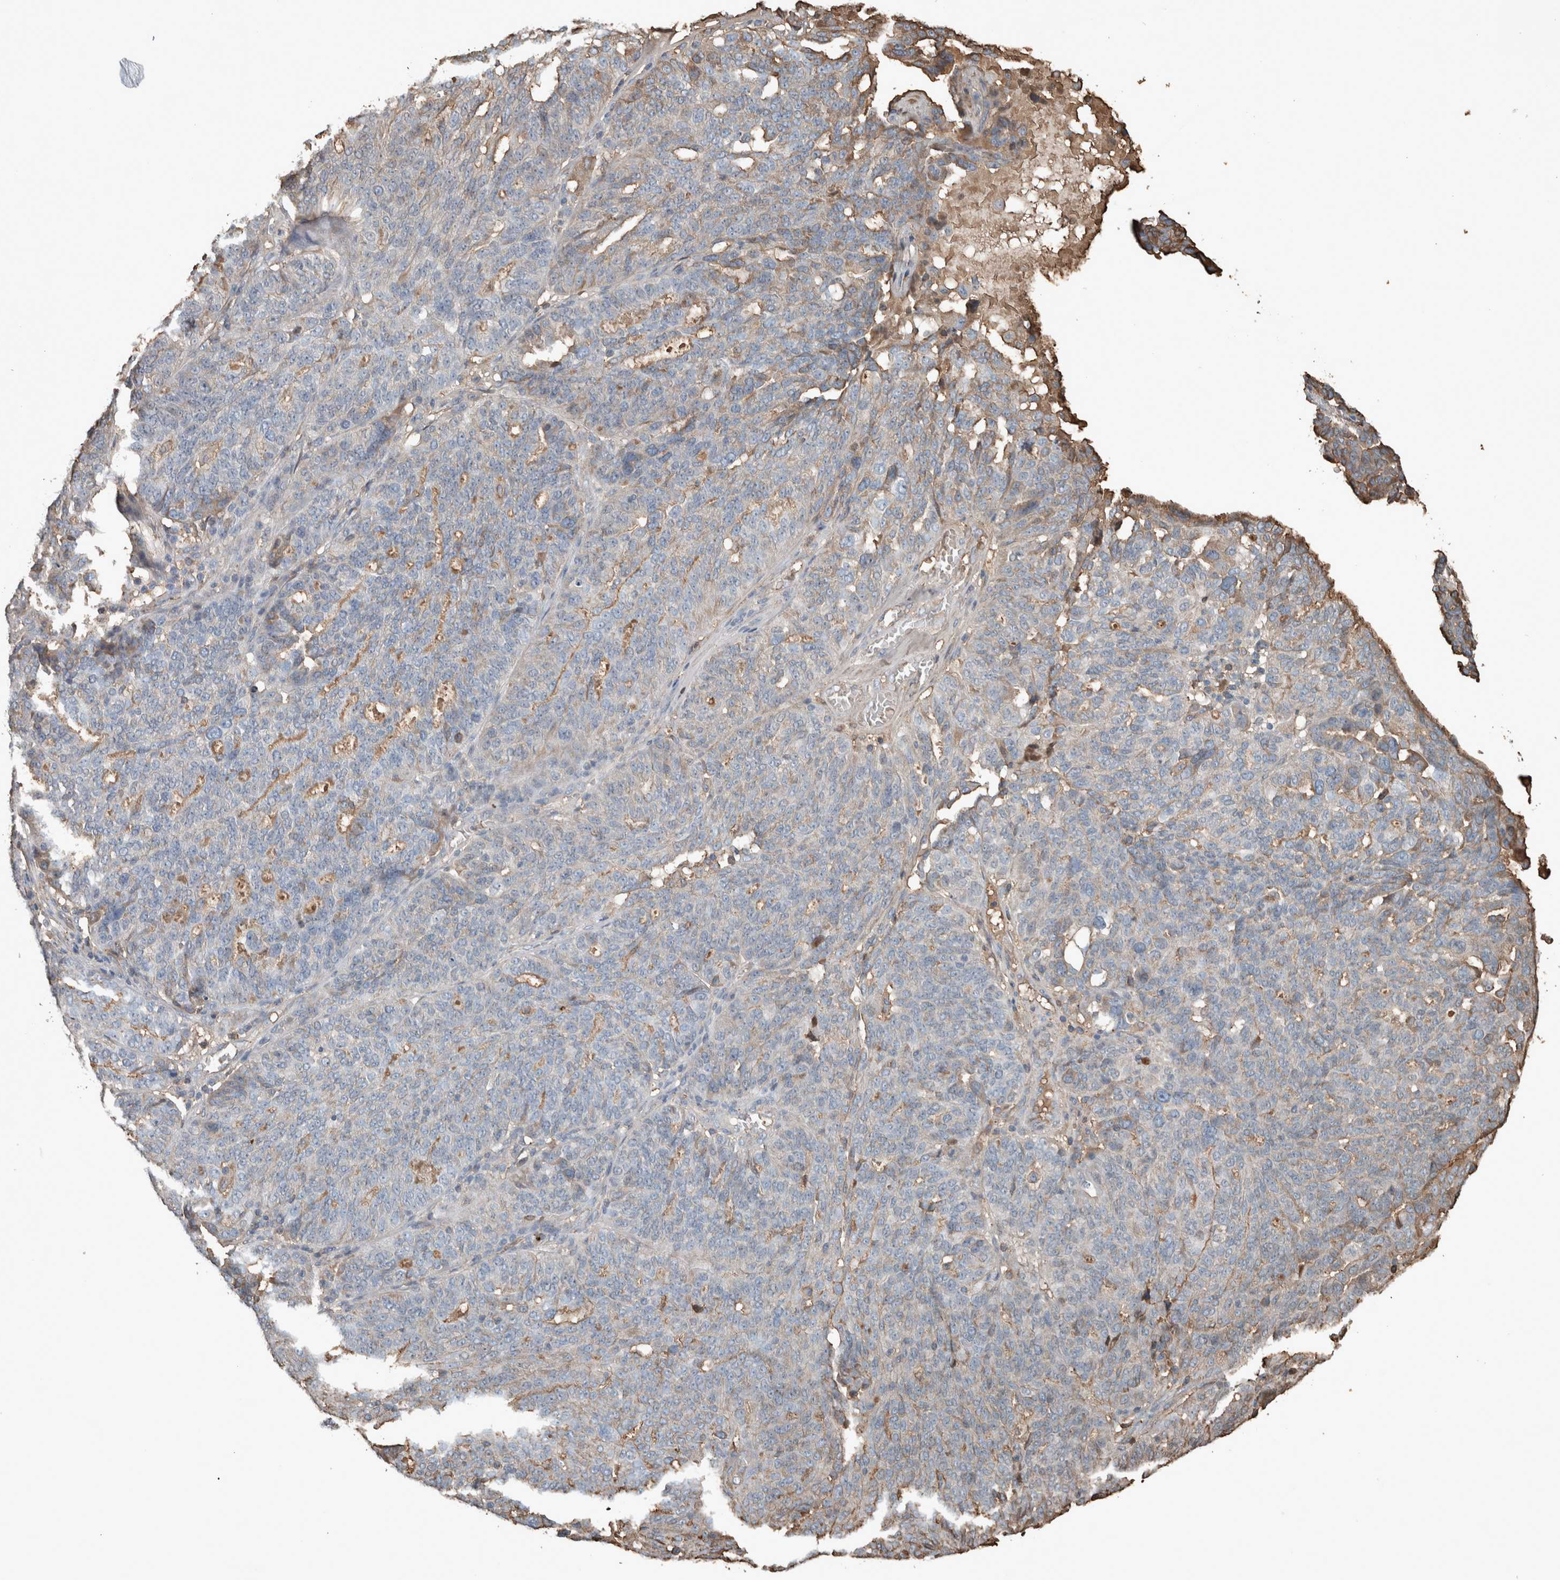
{"staining": {"intensity": "weak", "quantity": "<25%", "location": "cytoplasmic/membranous"}, "tissue": "ovarian cancer", "cell_type": "Tumor cells", "image_type": "cancer", "snomed": [{"axis": "morphology", "description": "Cystadenocarcinoma, serous, NOS"}, {"axis": "topography", "description": "Ovary"}], "caption": "Immunohistochemistry micrograph of neoplastic tissue: ovarian cancer stained with DAB shows no significant protein positivity in tumor cells. (Stains: DAB immunohistochemistry (IHC) with hematoxylin counter stain, Microscopy: brightfield microscopy at high magnification).", "gene": "USP34", "patient": {"sex": "female", "age": 59}}